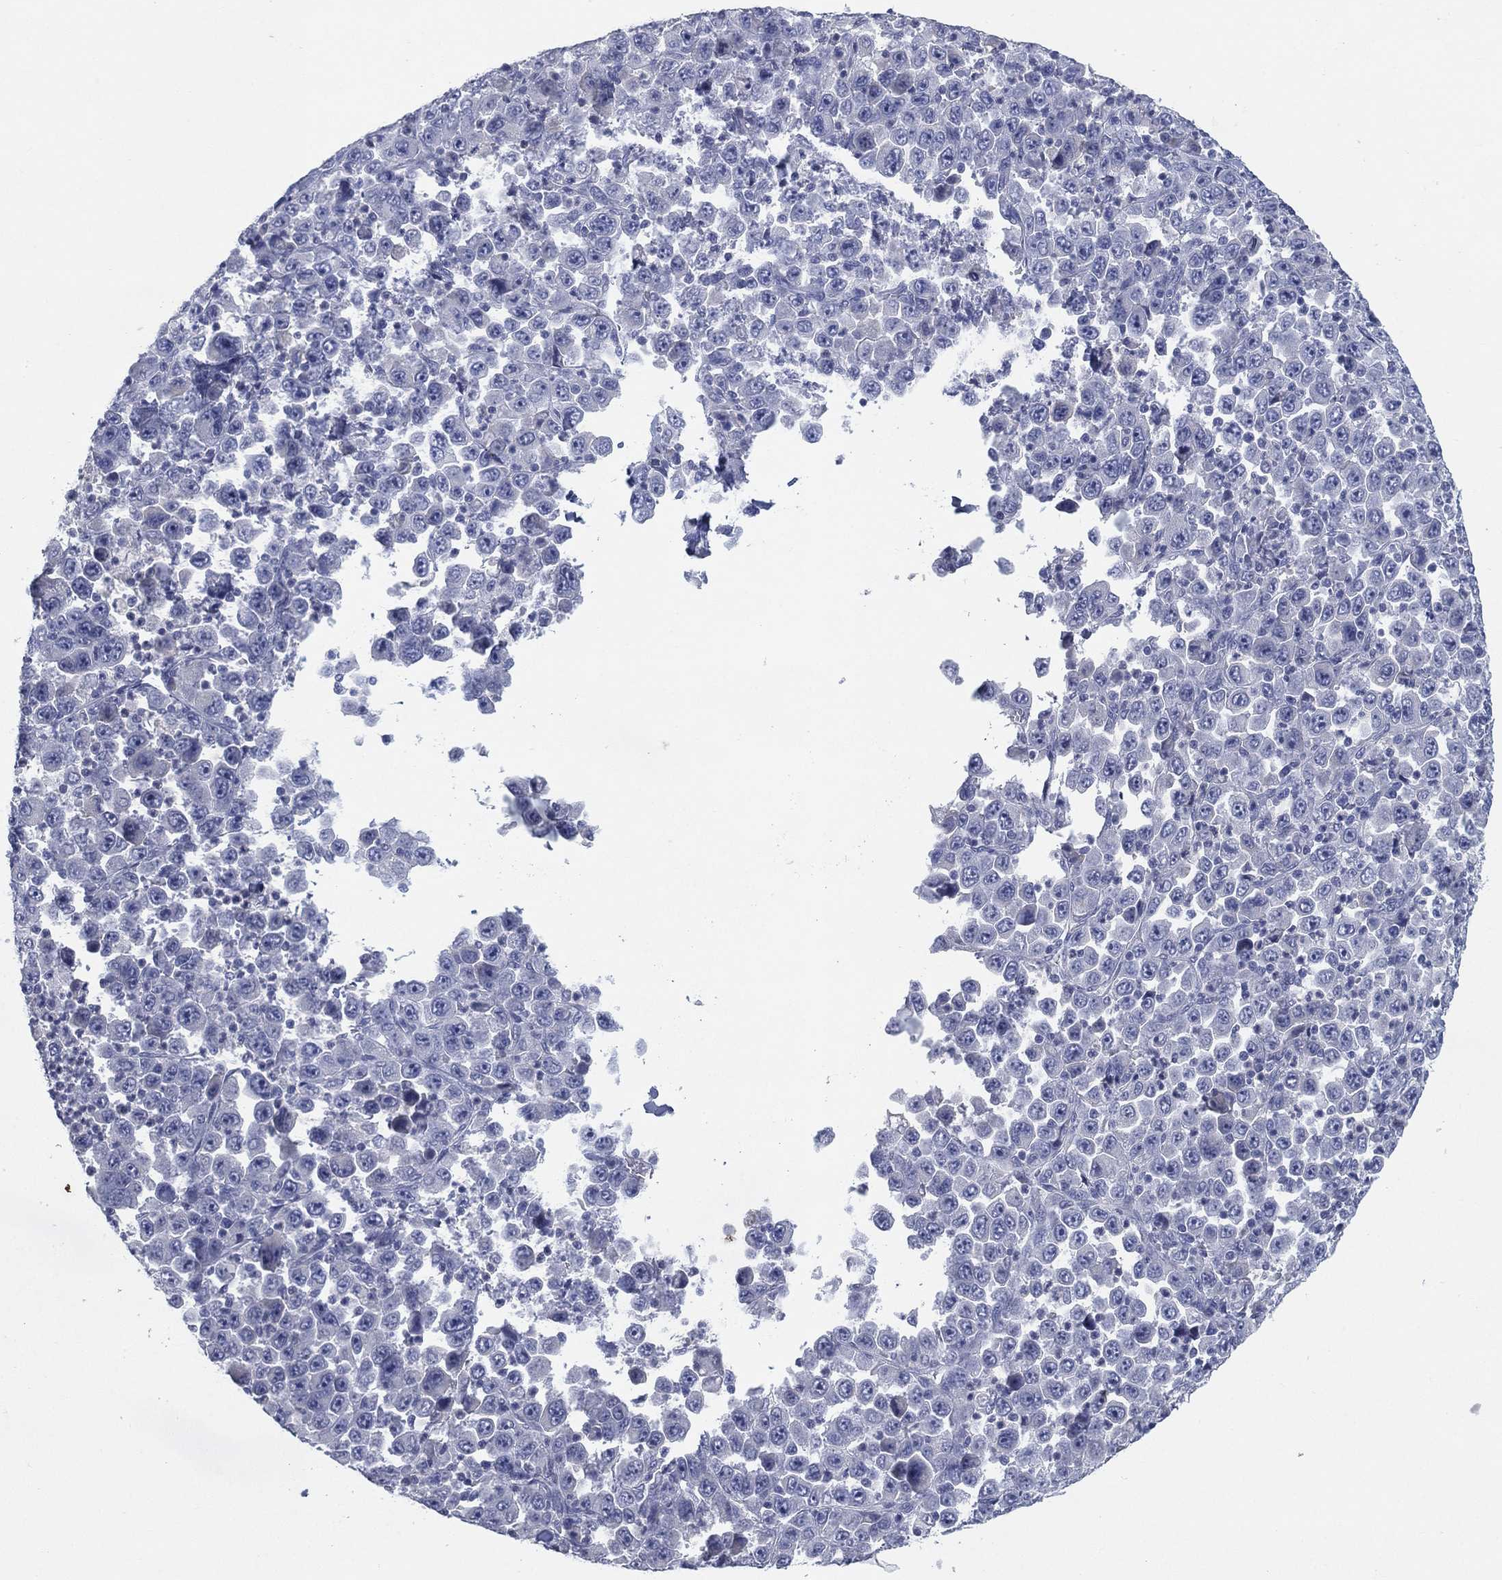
{"staining": {"intensity": "negative", "quantity": "none", "location": "none"}, "tissue": "stomach cancer", "cell_type": "Tumor cells", "image_type": "cancer", "snomed": [{"axis": "morphology", "description": "Normal tissue, NOS"}, {"axis": "morphology", "description": "Adenocarcinoma, NOS"}, {"axis": "topography", "description": "Stomach, upper"}, {"axis": "topography", "description": "Stomach"}], "caption": "This image is of adenocarcinoma (stomach) stained with IHC to label a protein in brown with the nuclei are counter-stained blue. There is no staining in tumor cells. Nuclei are stained in blue.", "gene": "KRT35", "patient": {"sex": "male", "age": 59}}